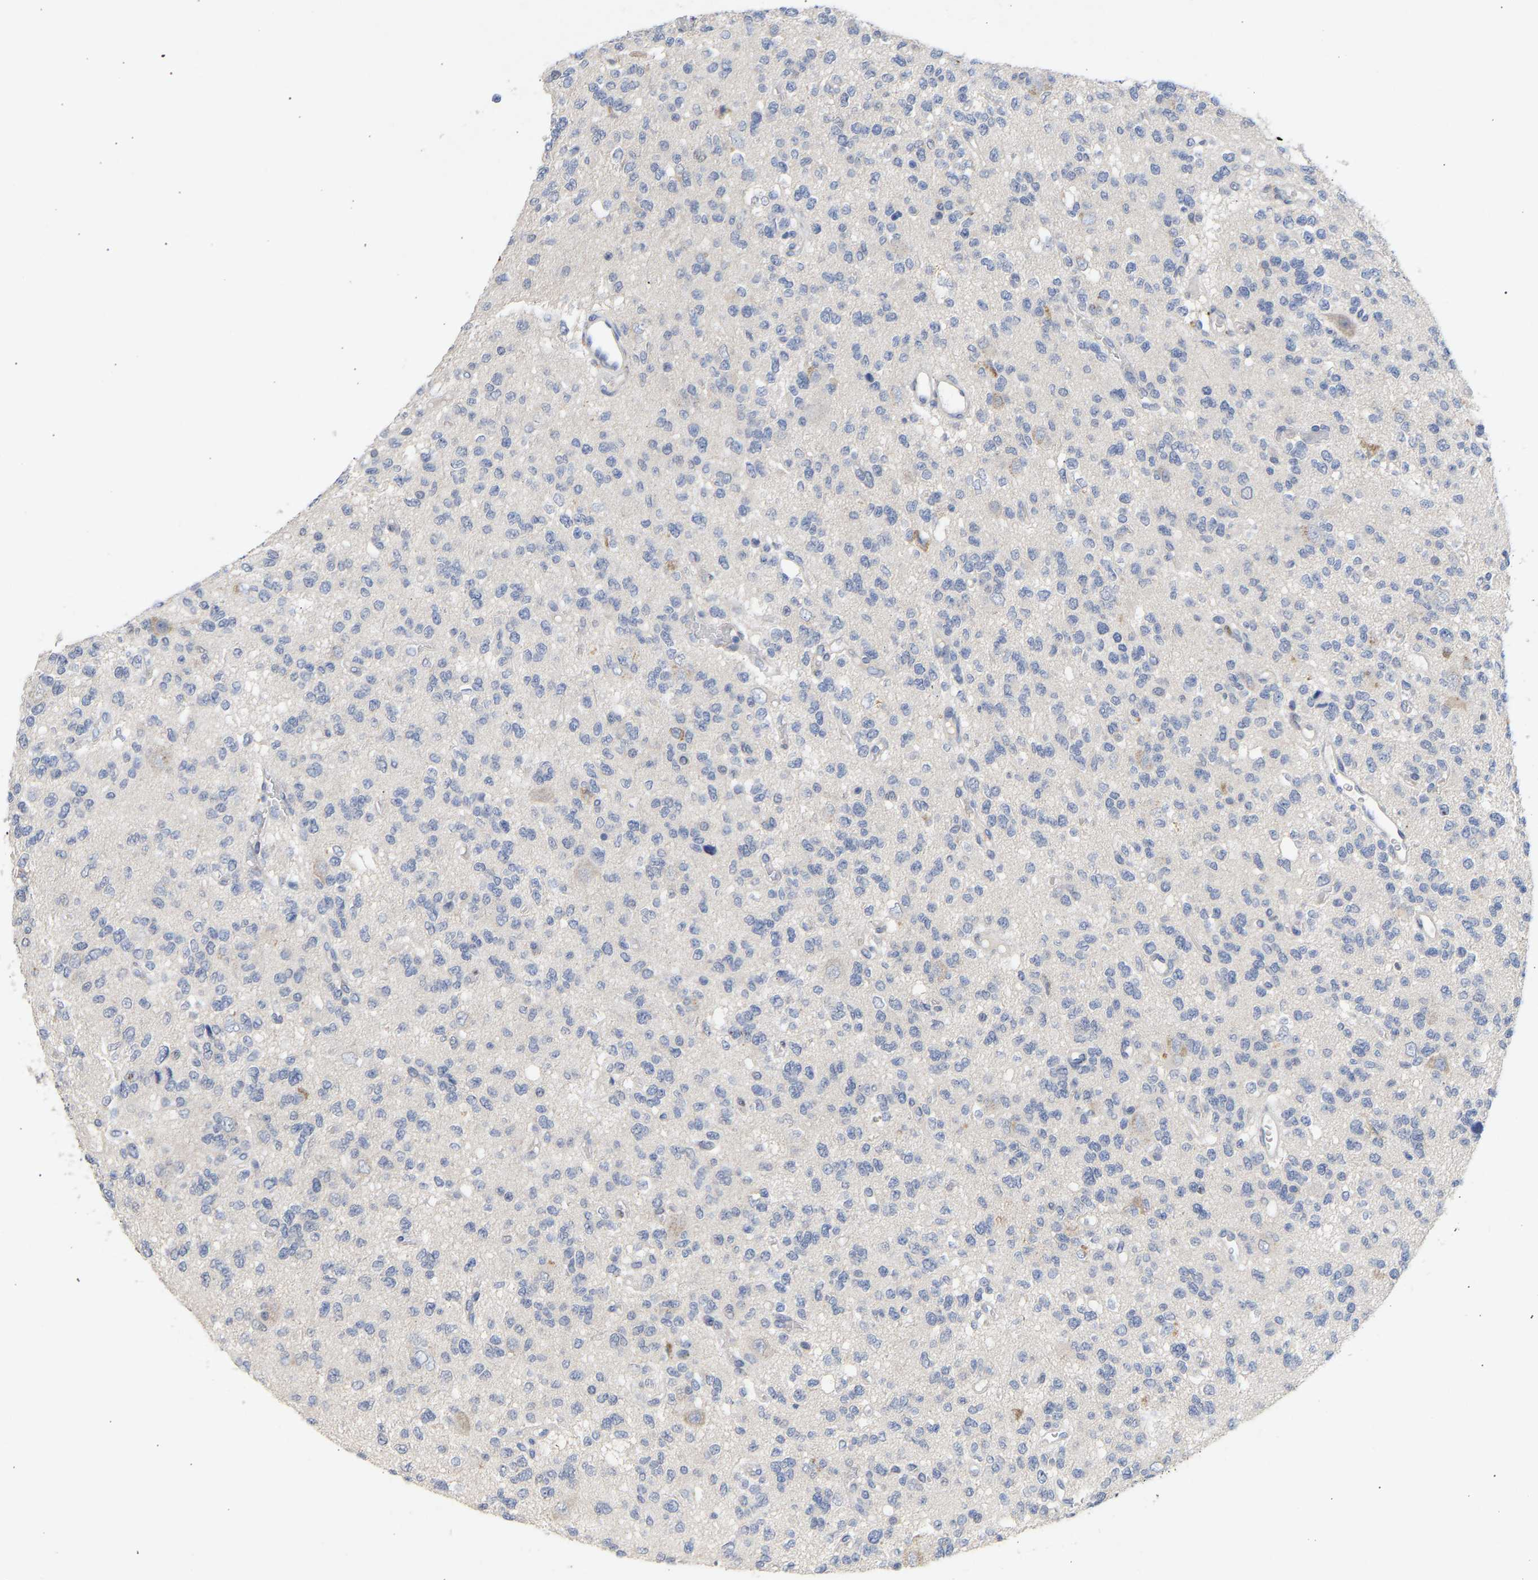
{"staining": {"intensity": "negative", "quantity": "none", "location": "none"}, "tissue": "glioma", "cell_type": "Tumor cells", "image_type": "cancer", "snomed": [{"axis": "morphology", "description": "Glioma, malignant, Low grade"}, {"axis": "topography", "description": "Brain"}], "caption": "A high-resolution micrograph shows immunohistochemistry staining of glioma, which shows no significant positivity in tumor cells. Brightfield microscopy of IHC stained with DAB (brown) and hematoxylin (blue), captured at high magnification.", "gene": "SELENOM", "patient": {"sex": "male", "age": 38}}